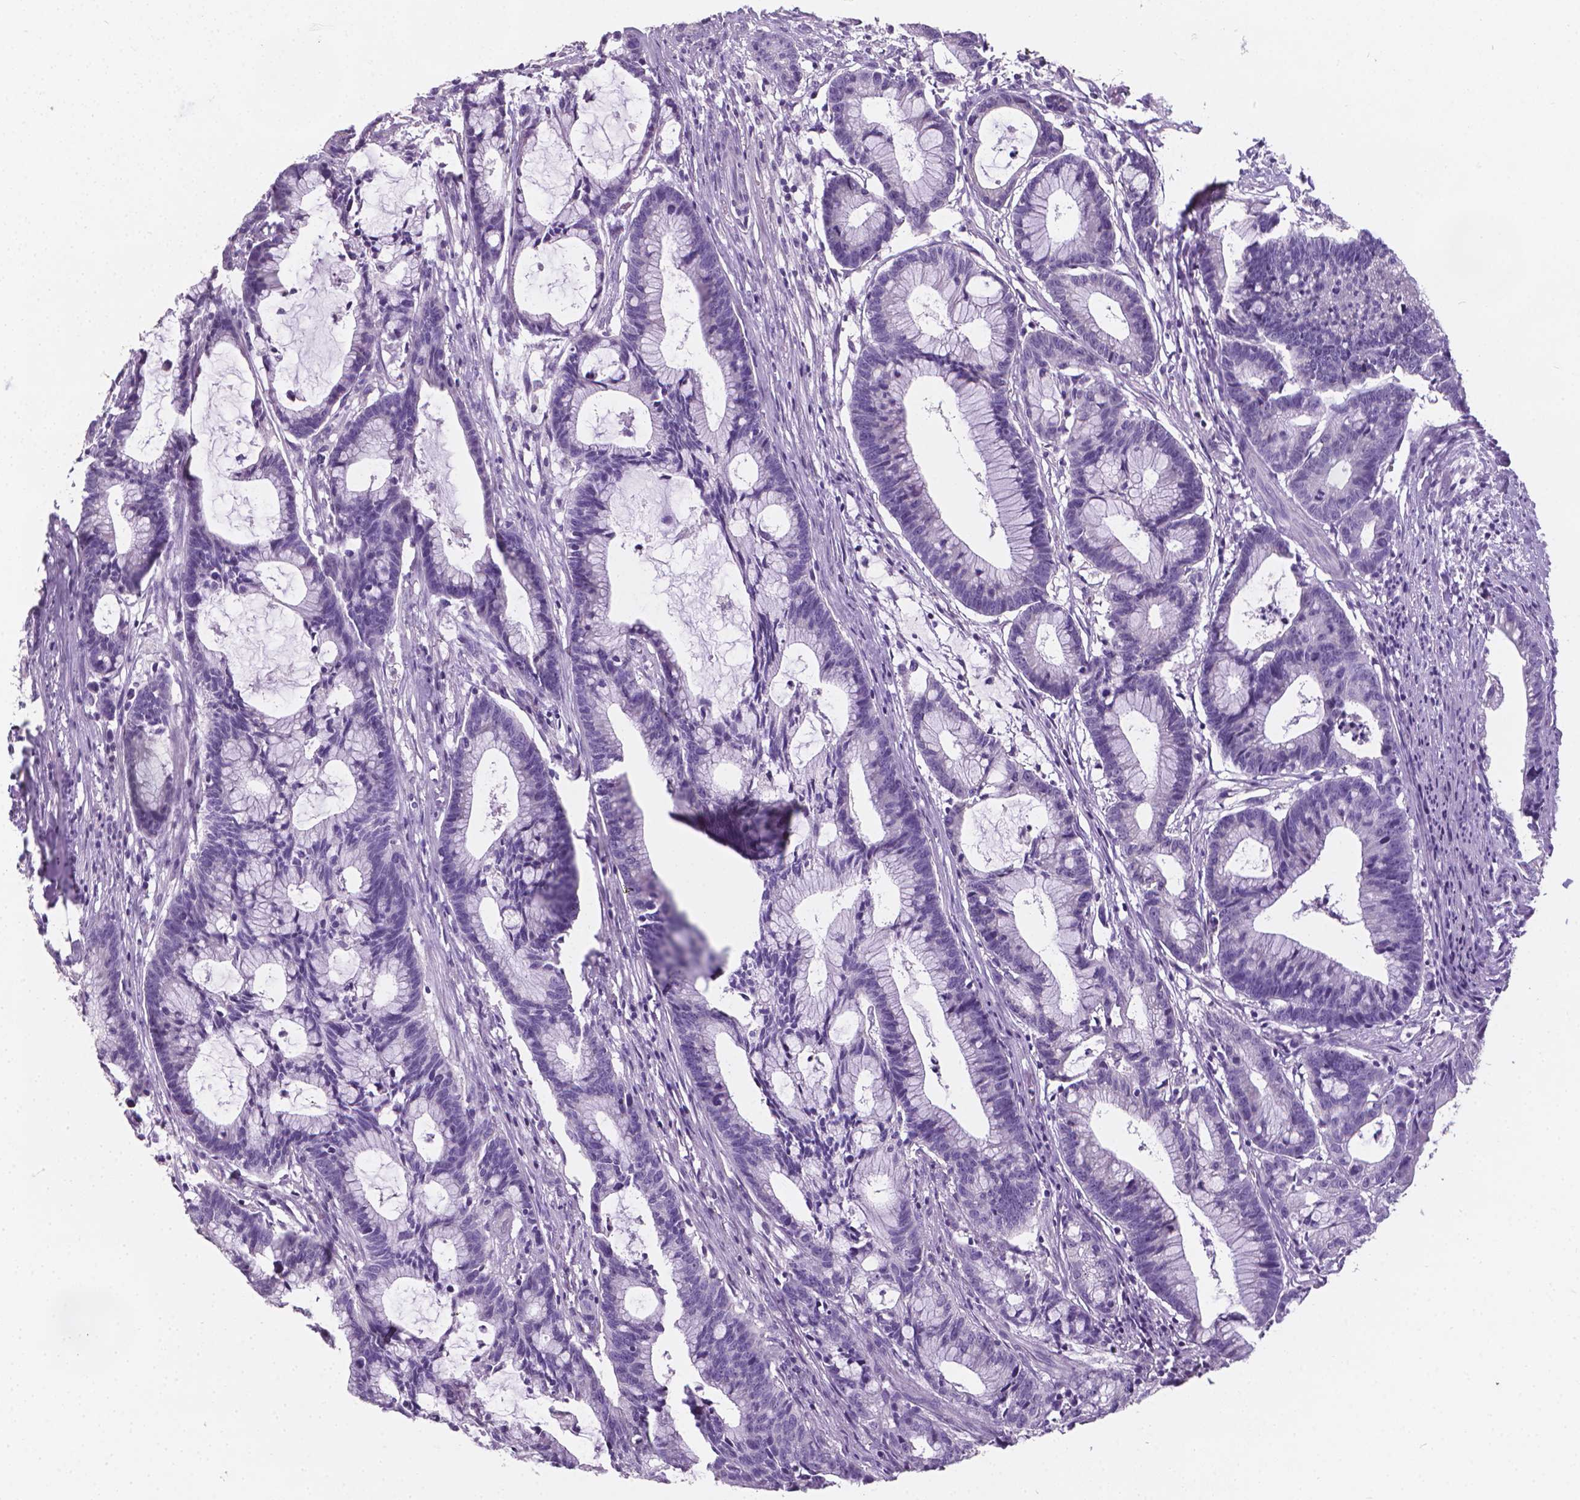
{"staining": {"intensity": "negative", "quantity": "none", "location": "none"}, "tissue": "colorectal cancer", "cell_type": "Tumor cells", "image_type": "cancer", "snomed": [{"axis": "morphology", "description": "Adenocarcinoma, NOS"}, {"axis": "topography", "description": "Colon"}], "caption": "An image of colorectal cancer (adenocarcinoma) stained for a protein shows no brown staining in tumor cells.", "gene": "XPNPEP2", "patient": {"sex": "female", "age": 78}}